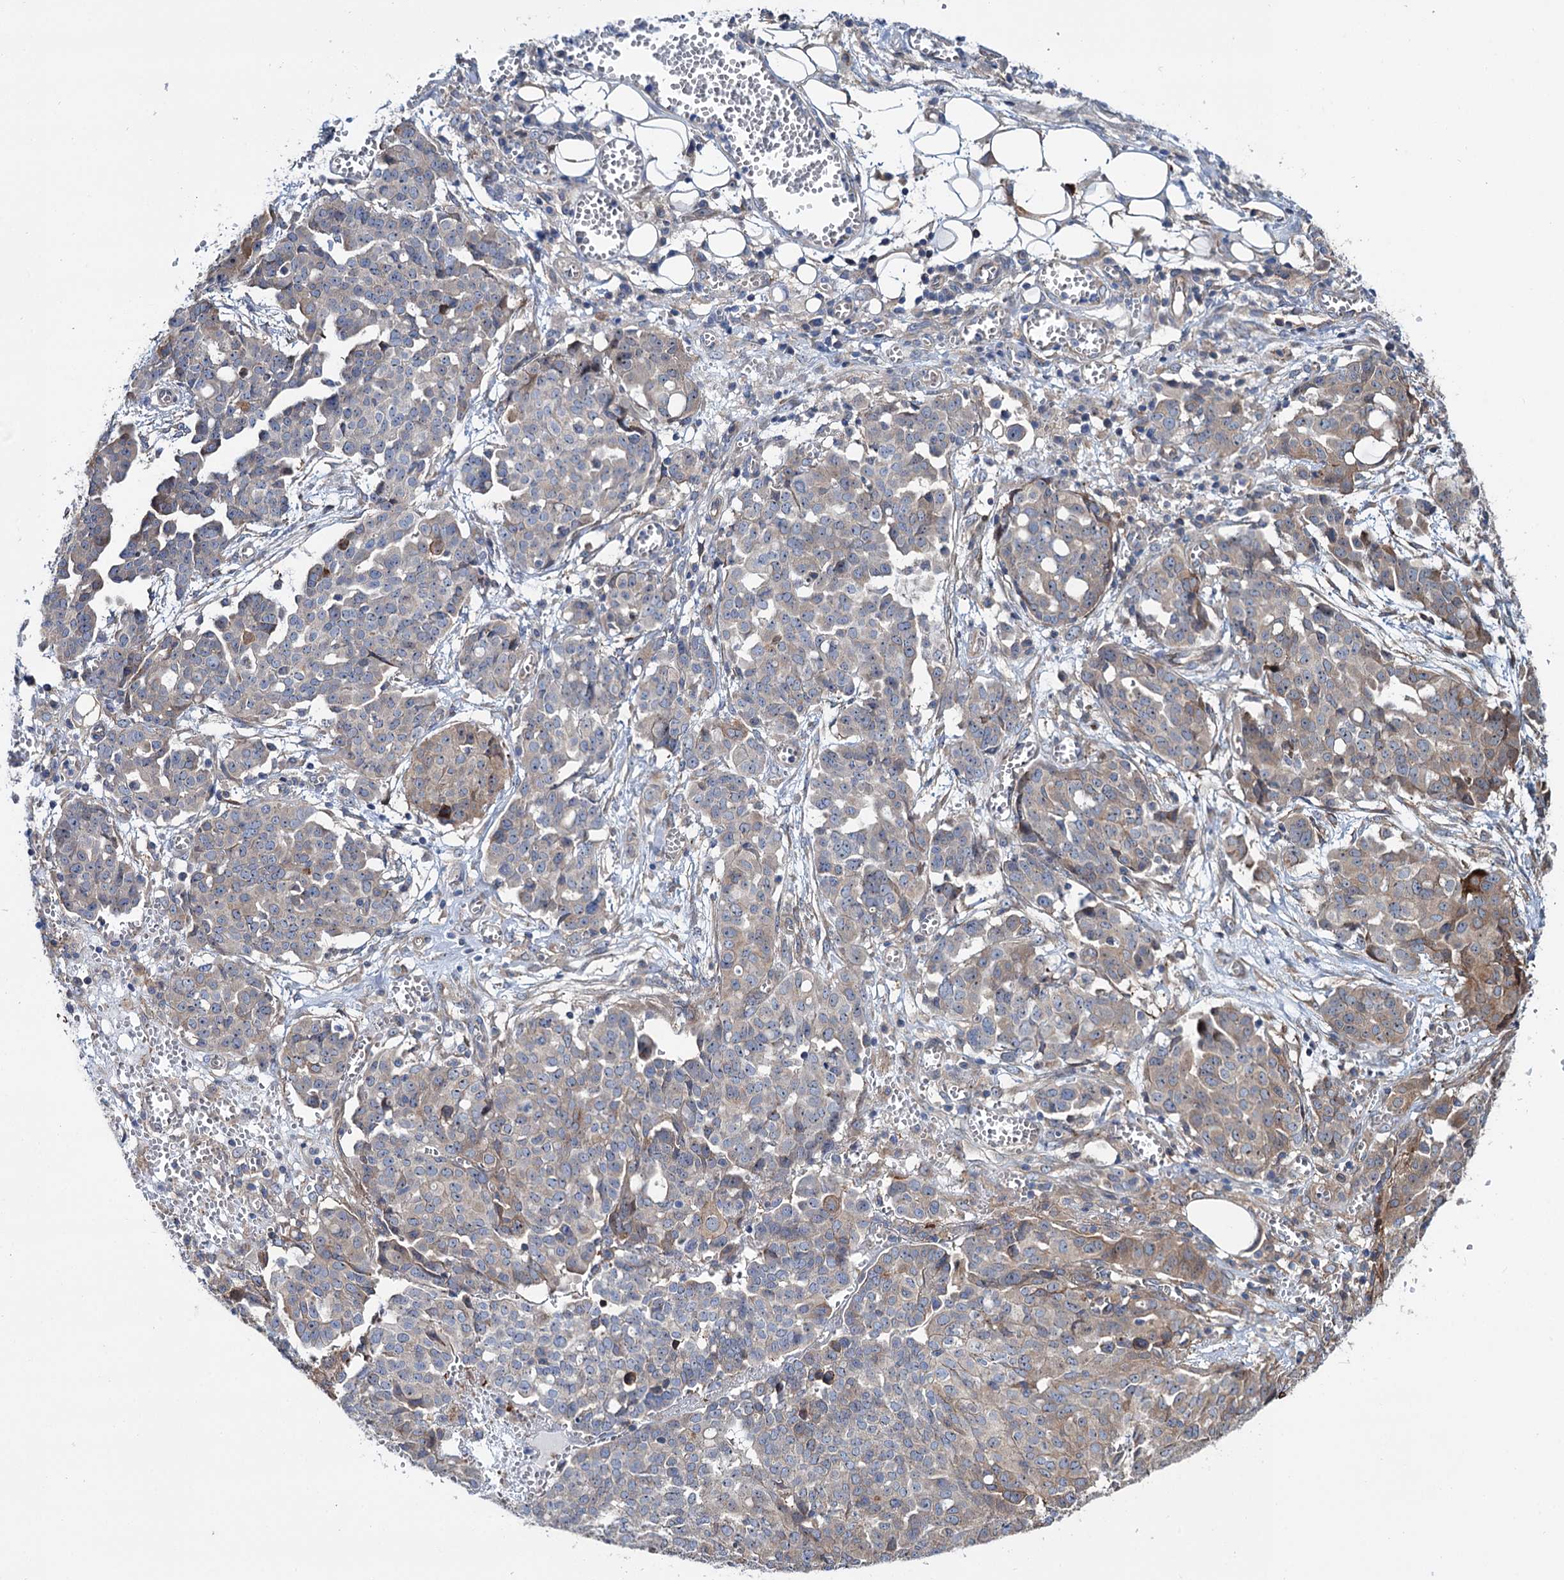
{"staining": {"intensity": "weak", "quantity": "25%-75%", "location": "cytoplasmic/membranous"}, "tissue": "ovarian cancer", "cell_type": "Tumor cells", "image_type": "cancer", "snomed": [{"axis": "morphology", "description": "Cystadenocarcinoma, serous, NOS"}, {"axis": "topography", "description": "Soft tissue"}, {"axis": "topography", "description": "Ovary"}], "caption": "Ovarian serous cystadenocarcinoma was stained to show a protein in brown. There is low levels of weak cytoplasmic/membranous staining in about 25%-75% of tumor cells.", "gene": "PTDSS2", "patient": {"sex": "female", "age": 57}}